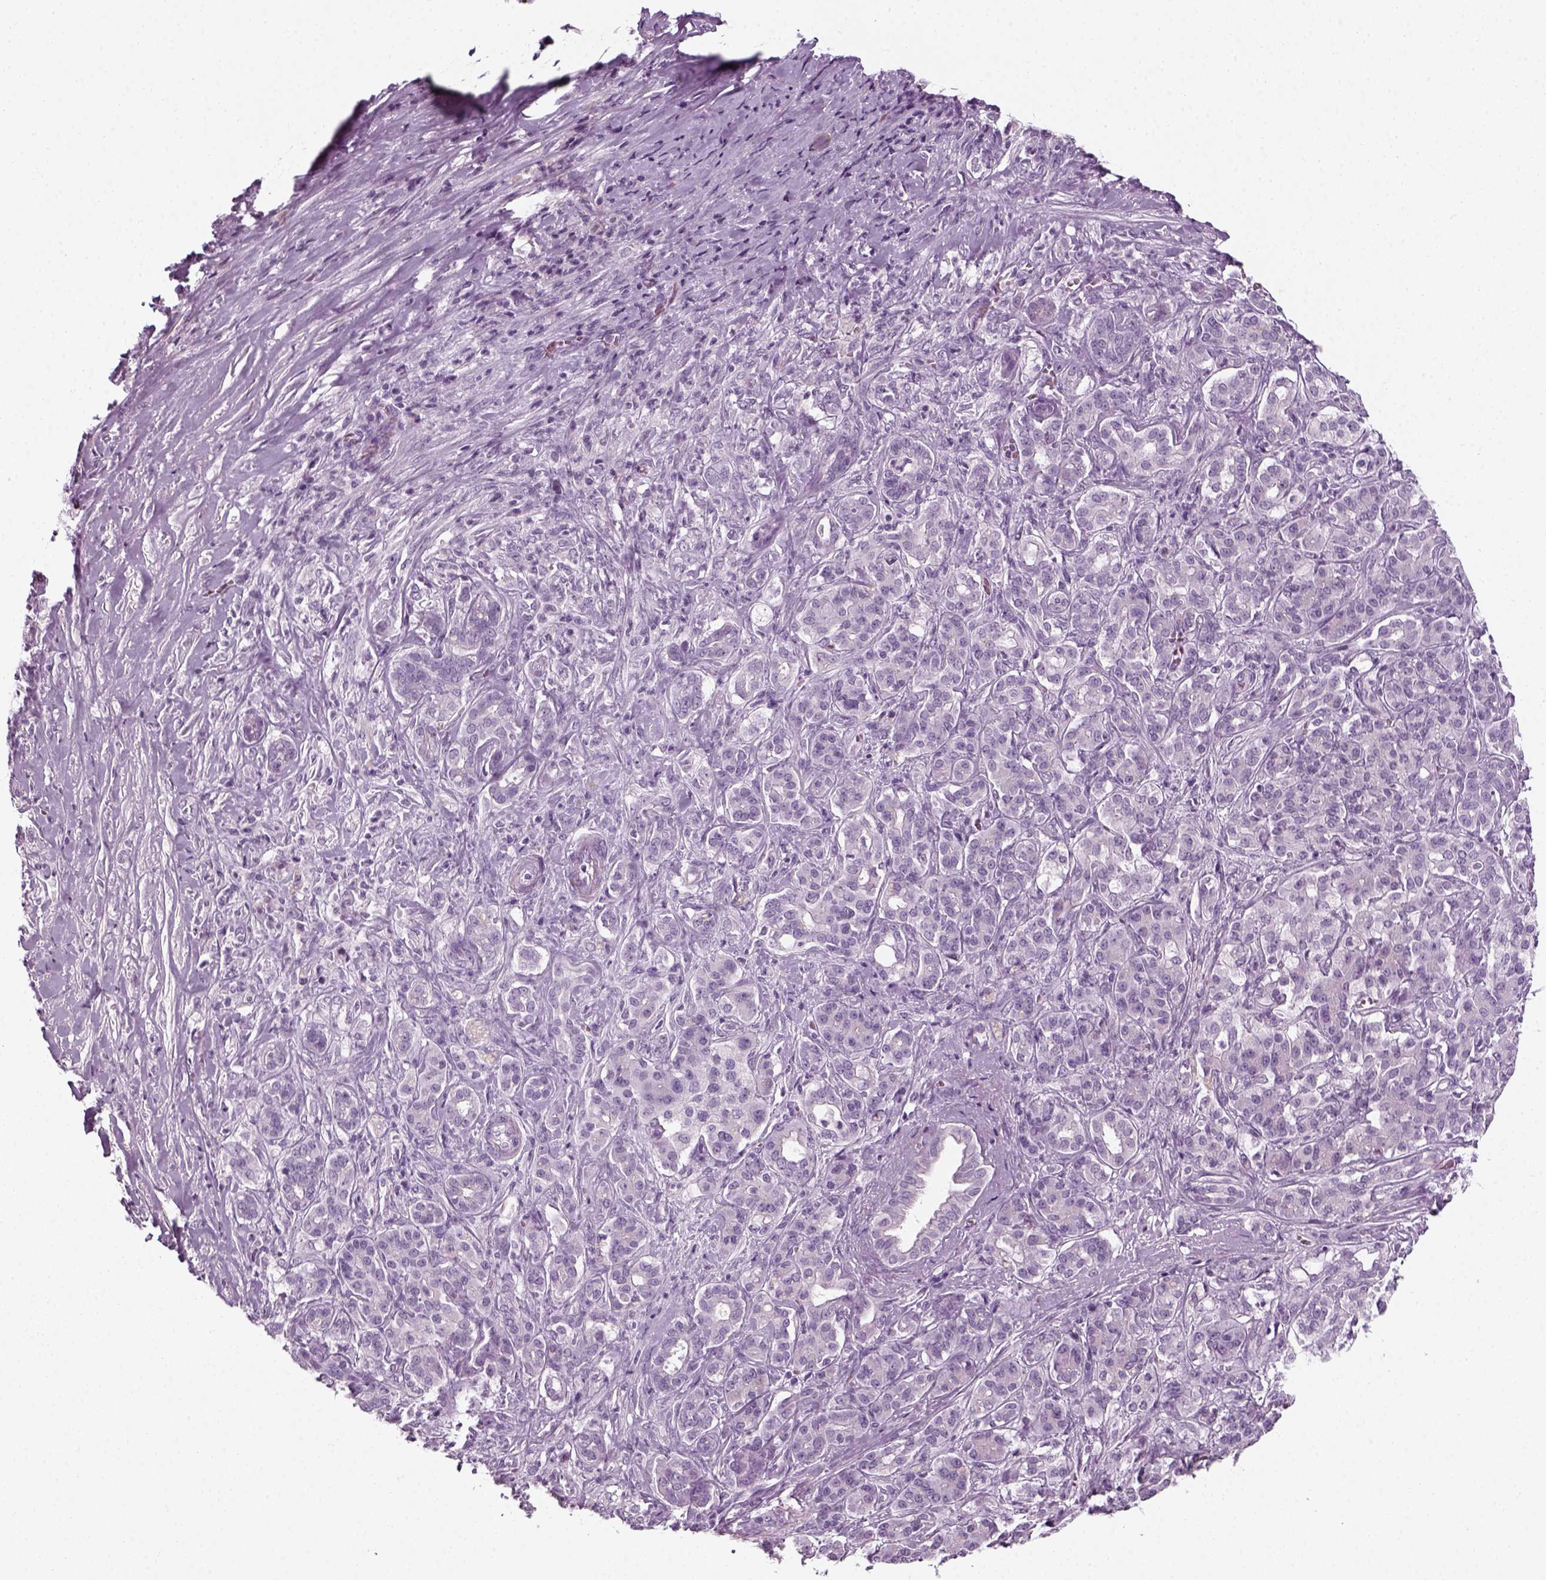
{"staining": {"intensity": "negative", "quantity": "none", "location": "none"}, "tissue": "pancreatic cancer", "cell_type": "Tumor cells", "image_type": "cancer", "snomed": [{"axis": "morphology", "description": "Normal tissue, NOS"}, {"axis": "morphology", "description": "Inflammation, NOS"}, {"axis": "morphology", "description": "Adenocarcinoma, NOS"}, {"axis": "topography", "description": "Pancreas"}], "caption": "IHC of human adenocarcinoma (pancreatic) reveals no expression in tumor cells.", "gene": "KRT75", "patient": {"sex": "male", "age": 57}}